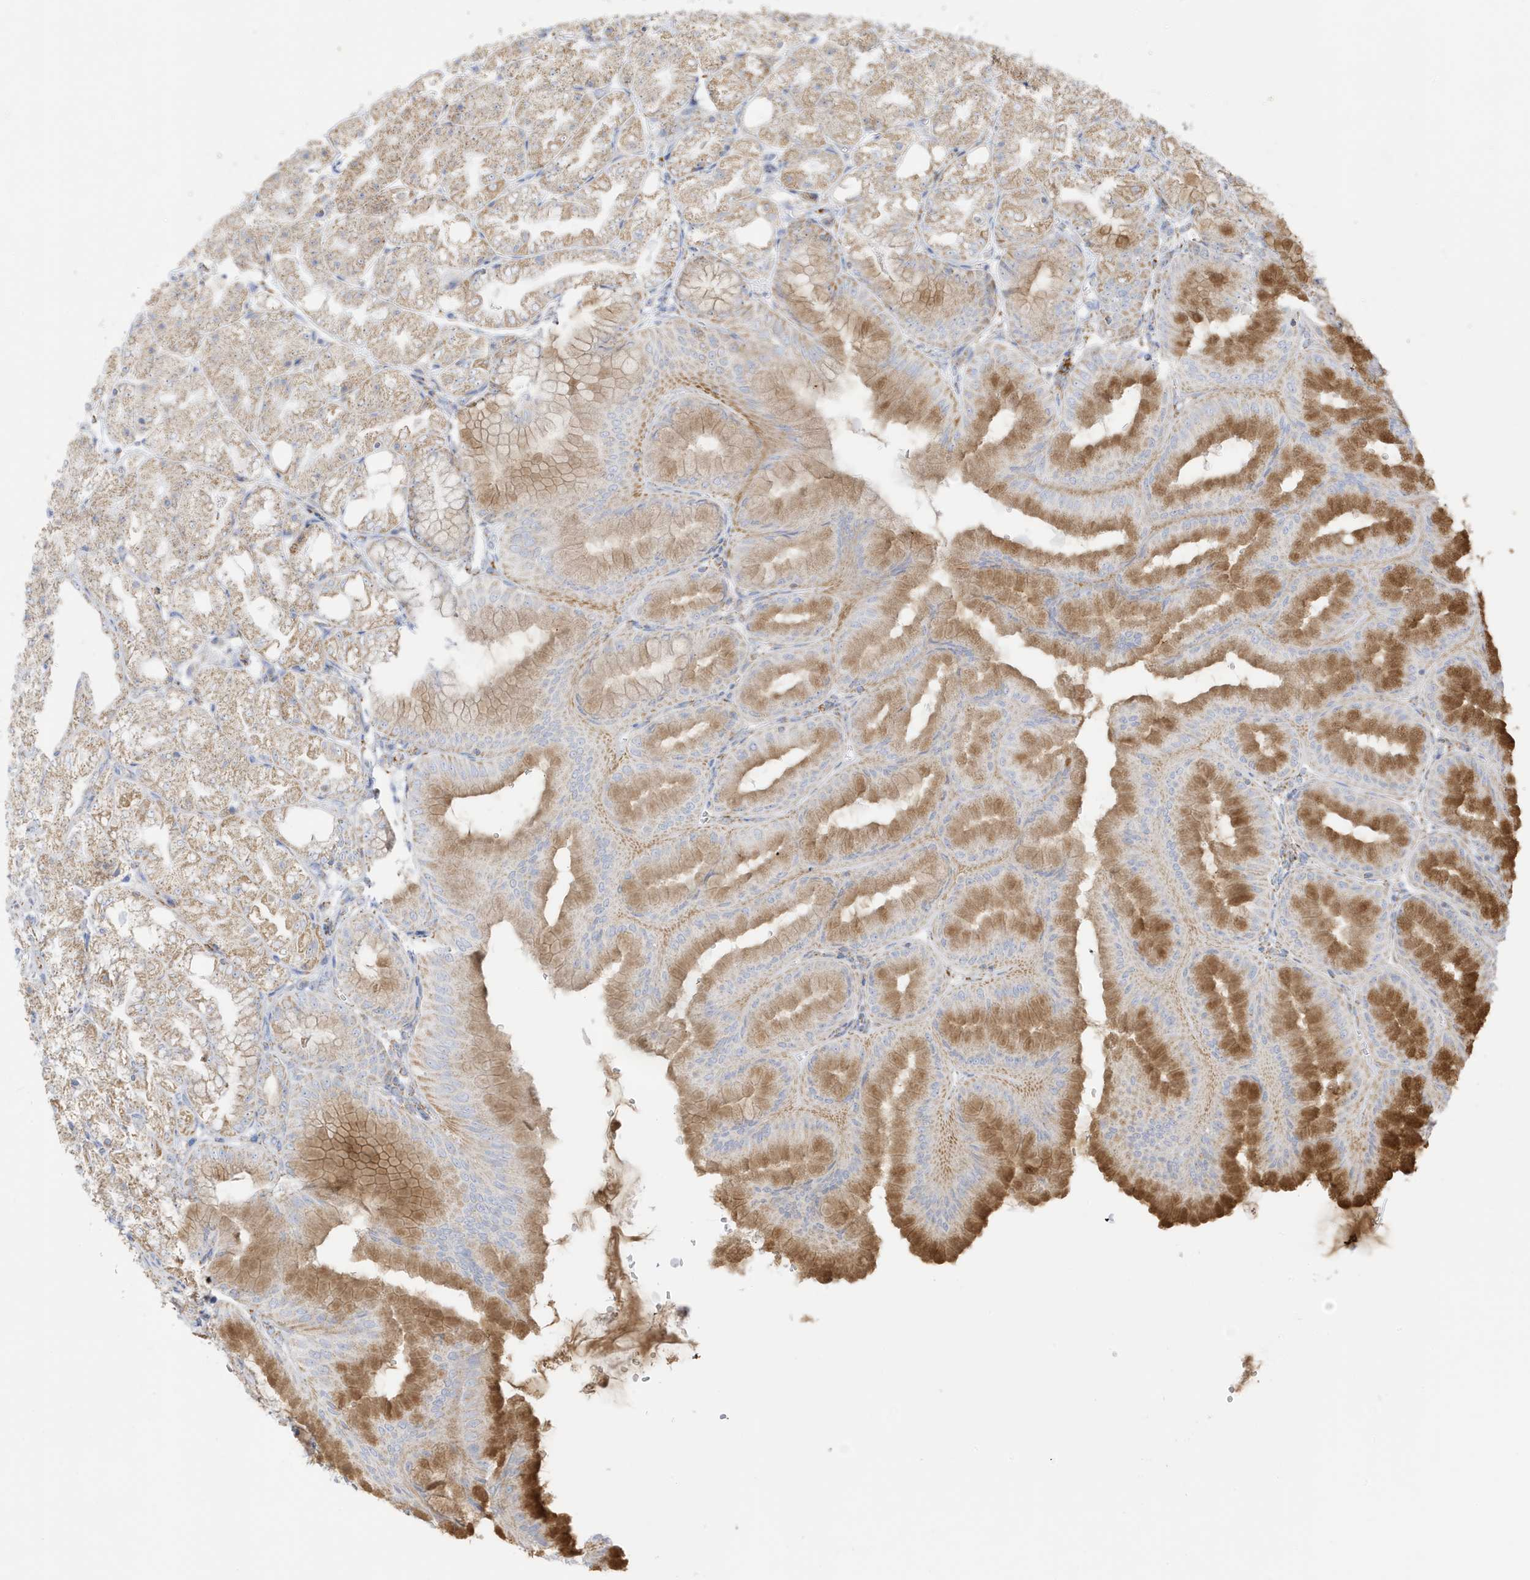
{"staining": {"intensity": "moderate", "quantity": ">75%", "location": "cytoplasmic/membranous"}, "tissue": "stomach", "cell_type": "Glandular cells", "image_type": "normal", "snomed": [{"axis": "morphology", "description": "Normal tissue, NOS"}, {"axis": "topography", "description": "Stomach, lower"}], "caption": "Brown immunohistochemical staining in unremarkable human stomach demonstrates moderate cytoplasmic/membranous staining in approximately >75% of glandular cells. (DAB = brown stain, brightfield microscopy at high magnification).", "gene": "CAPN13", "patient": {"sex": "male", "age": 71}}